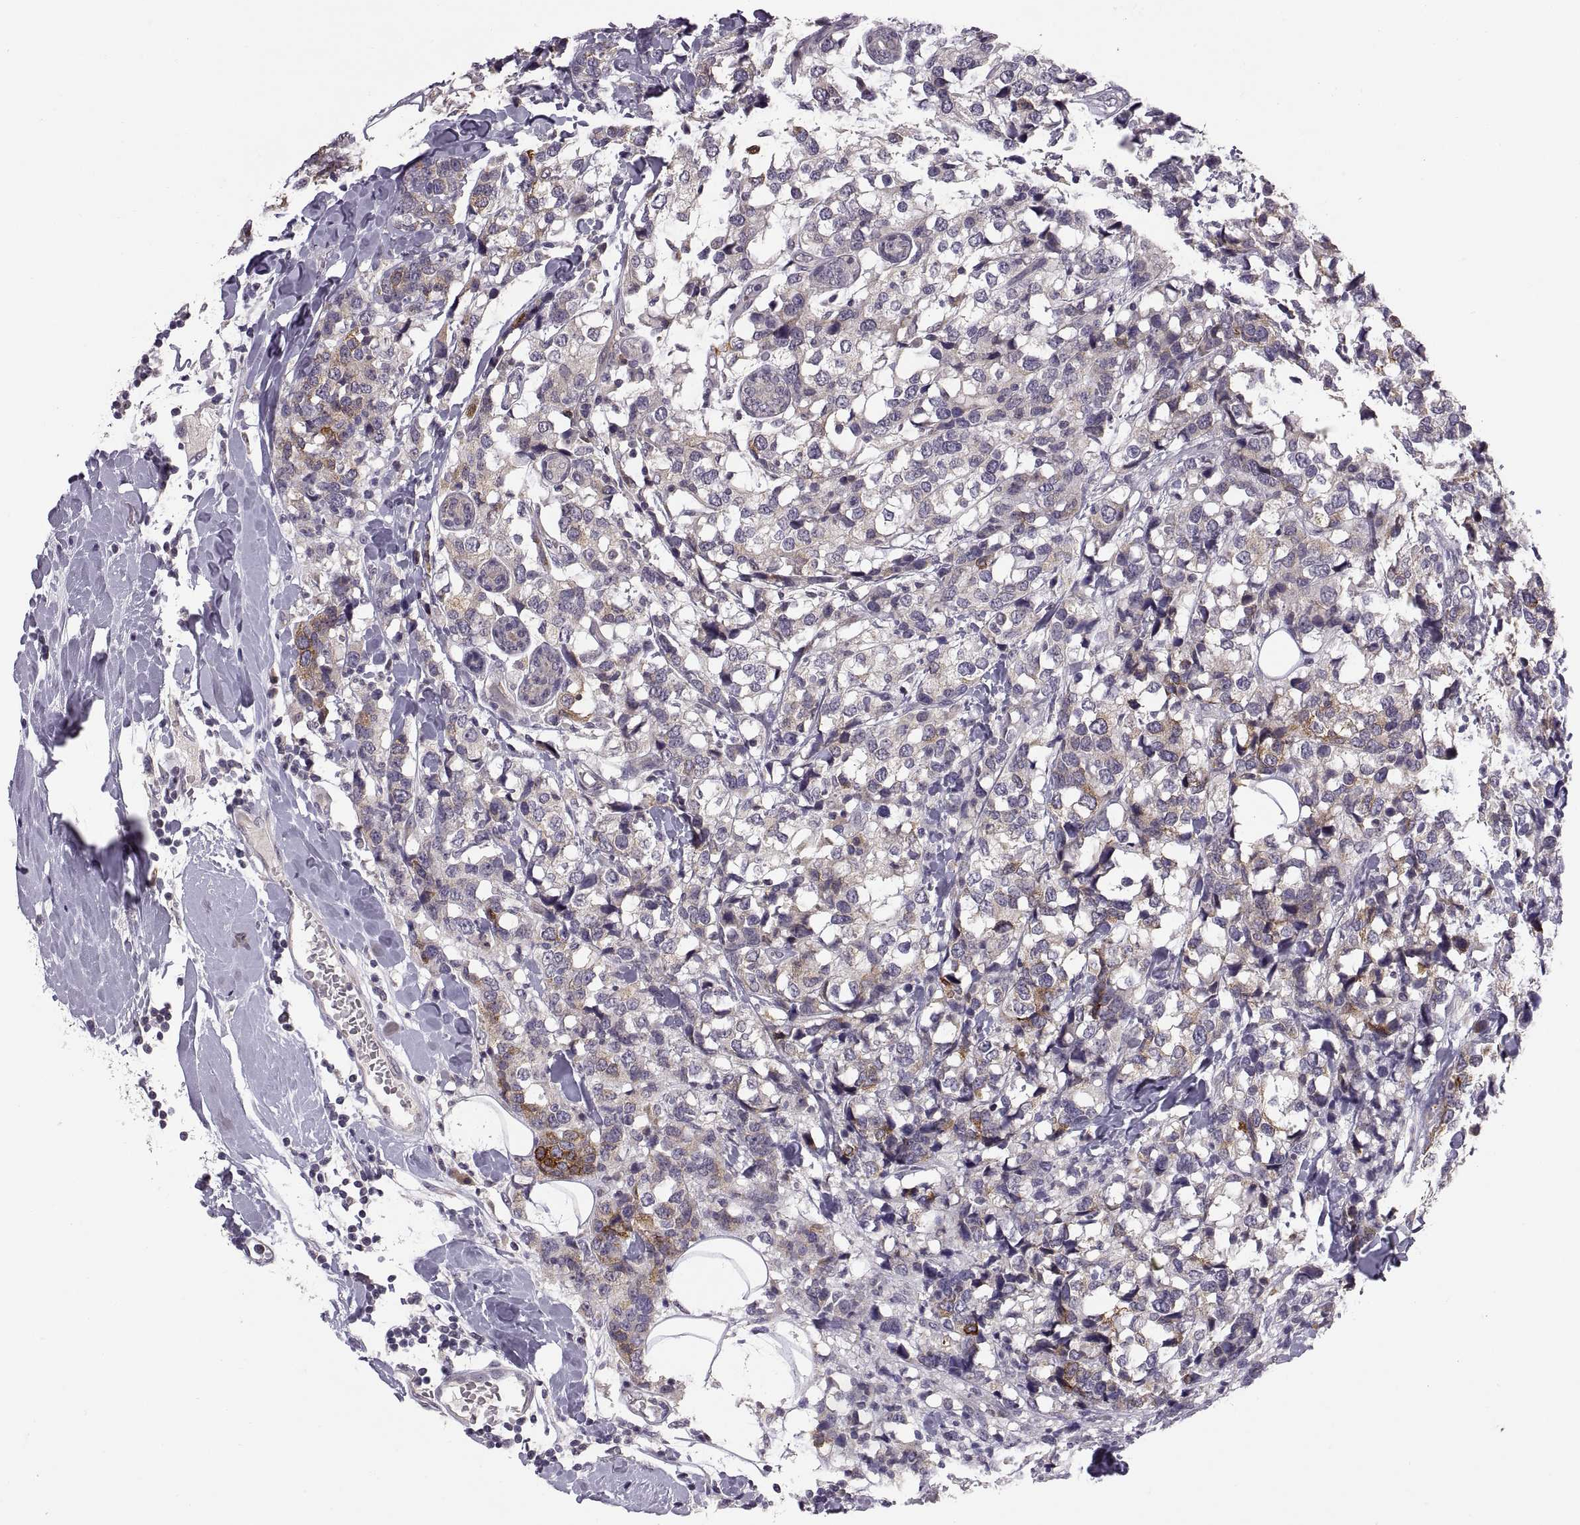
{"staining": {"intensity": "moderate", "quantity": "<25%", "location": "cytoplasmic/membranous"}, "tissue": "breast cancer", "cell_type": "Tumor cells", "image_type": "cancer", "snomed": [{"axis": "morphology", "description": "Lobular carcinoma"}, {"axis": "topography", "description": "Breast"}], "caption": "DAB (3,3'-diaminobenzidine) immunohistochemical staining of human breast lobular carcinoma demonstrates moderate cytoplasmic/membranous protein positivity in about <25% of tumor cells.", "gene": "HMGCR", "patient": {"sex": "female", "age": 59}}